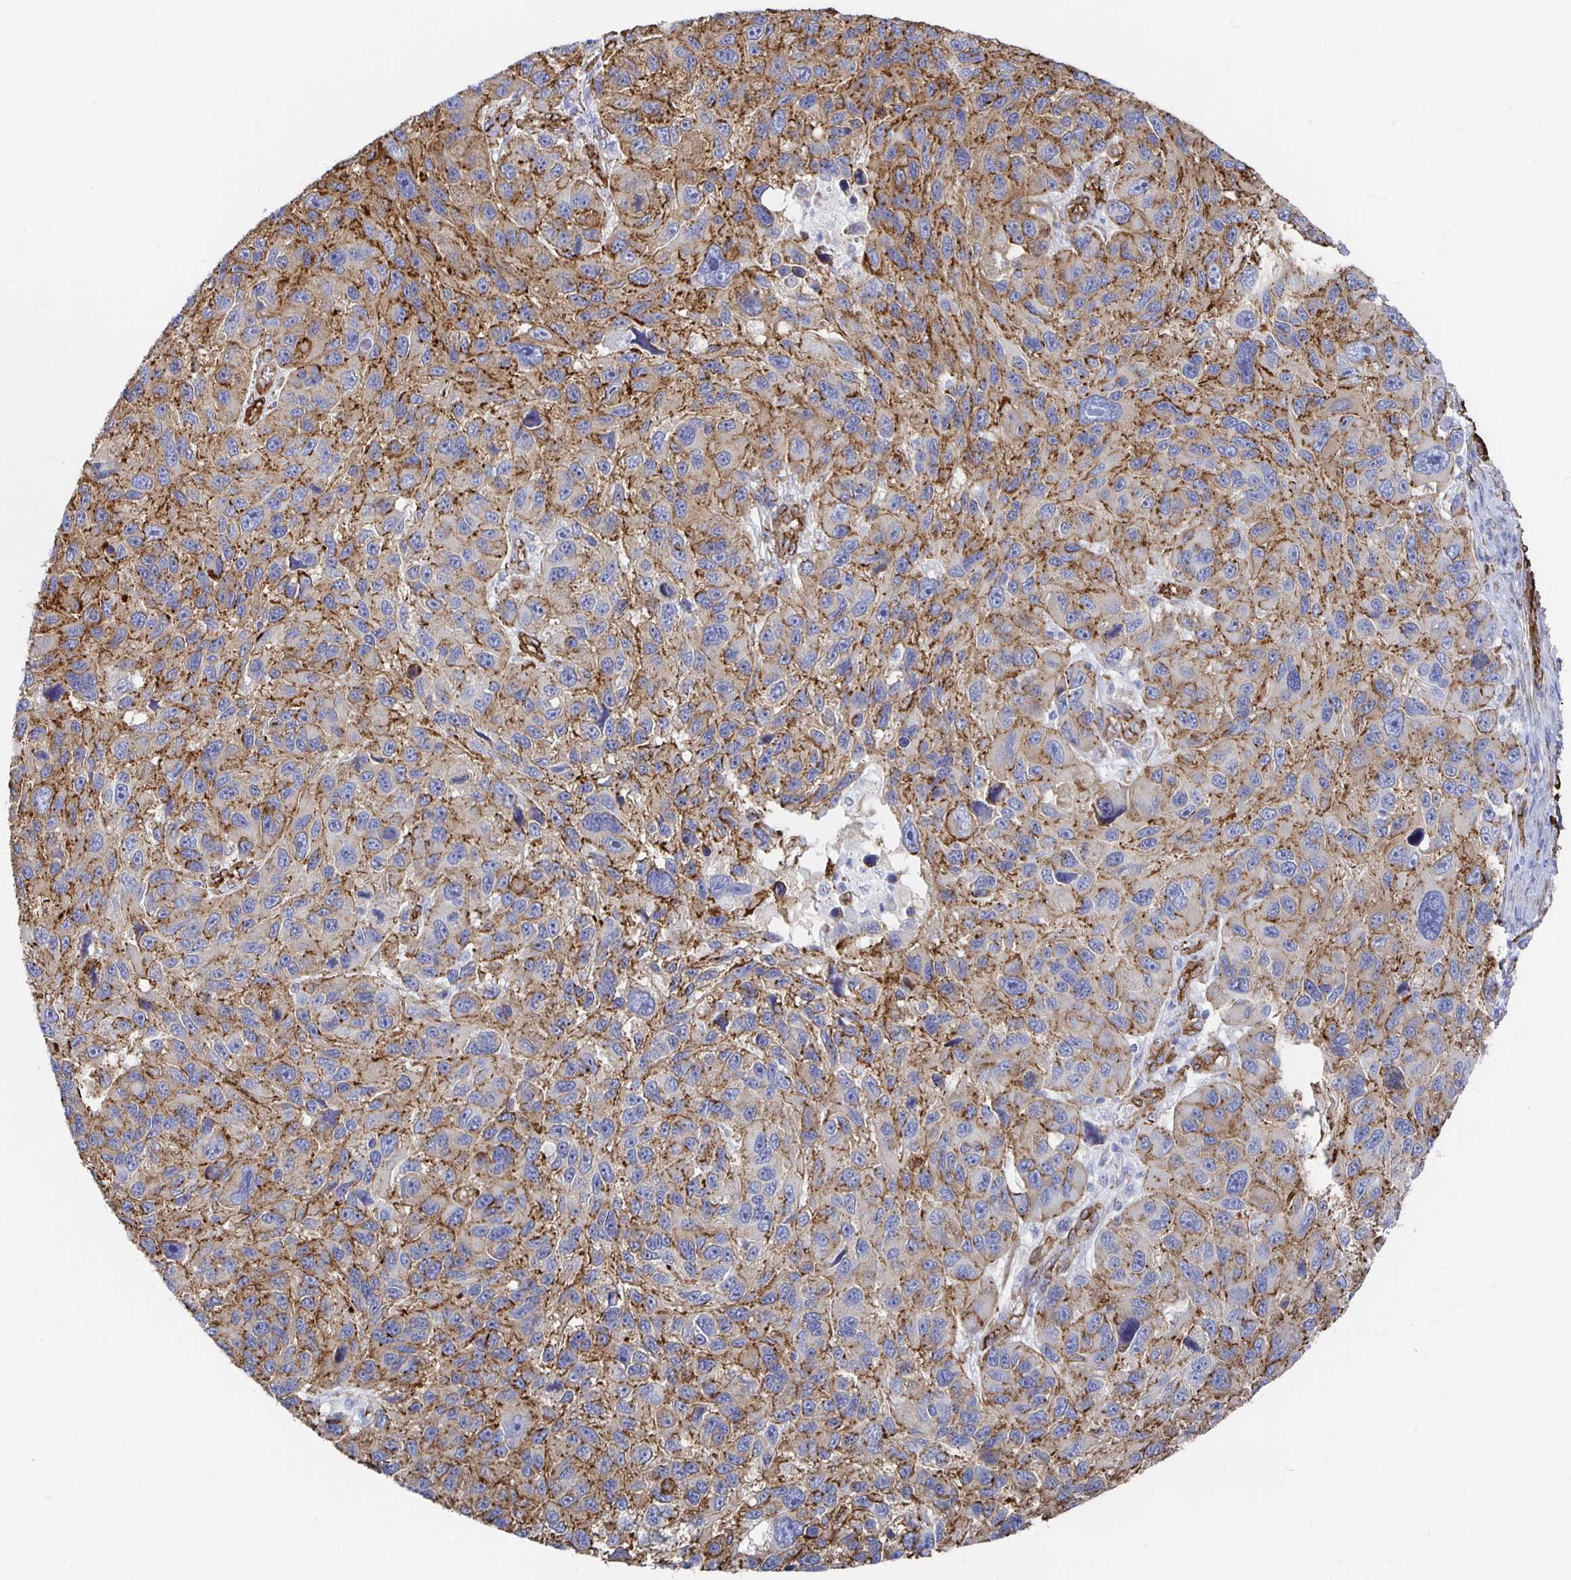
{"staining": {"intensity": "moderate", "quantity": "25%-75%", "location": "cytoplasmic/membranous"}, "tissue": "melanoma", "cell_type": "Tumor cells", "image_type": "cancer", "snomed": [{"axis": "morphology", "description": "Malignant melanoma, NOS"}, {"axis": "topography", "description": "Skin"}], "caption": "This is an image of immunohistochemistry staining of melanoma, which shows moderate staining in the cytoplasmic/membranous of tumor cells.", "gene": "VIPR2", "patient": {"sex": "male", "age": 53}}